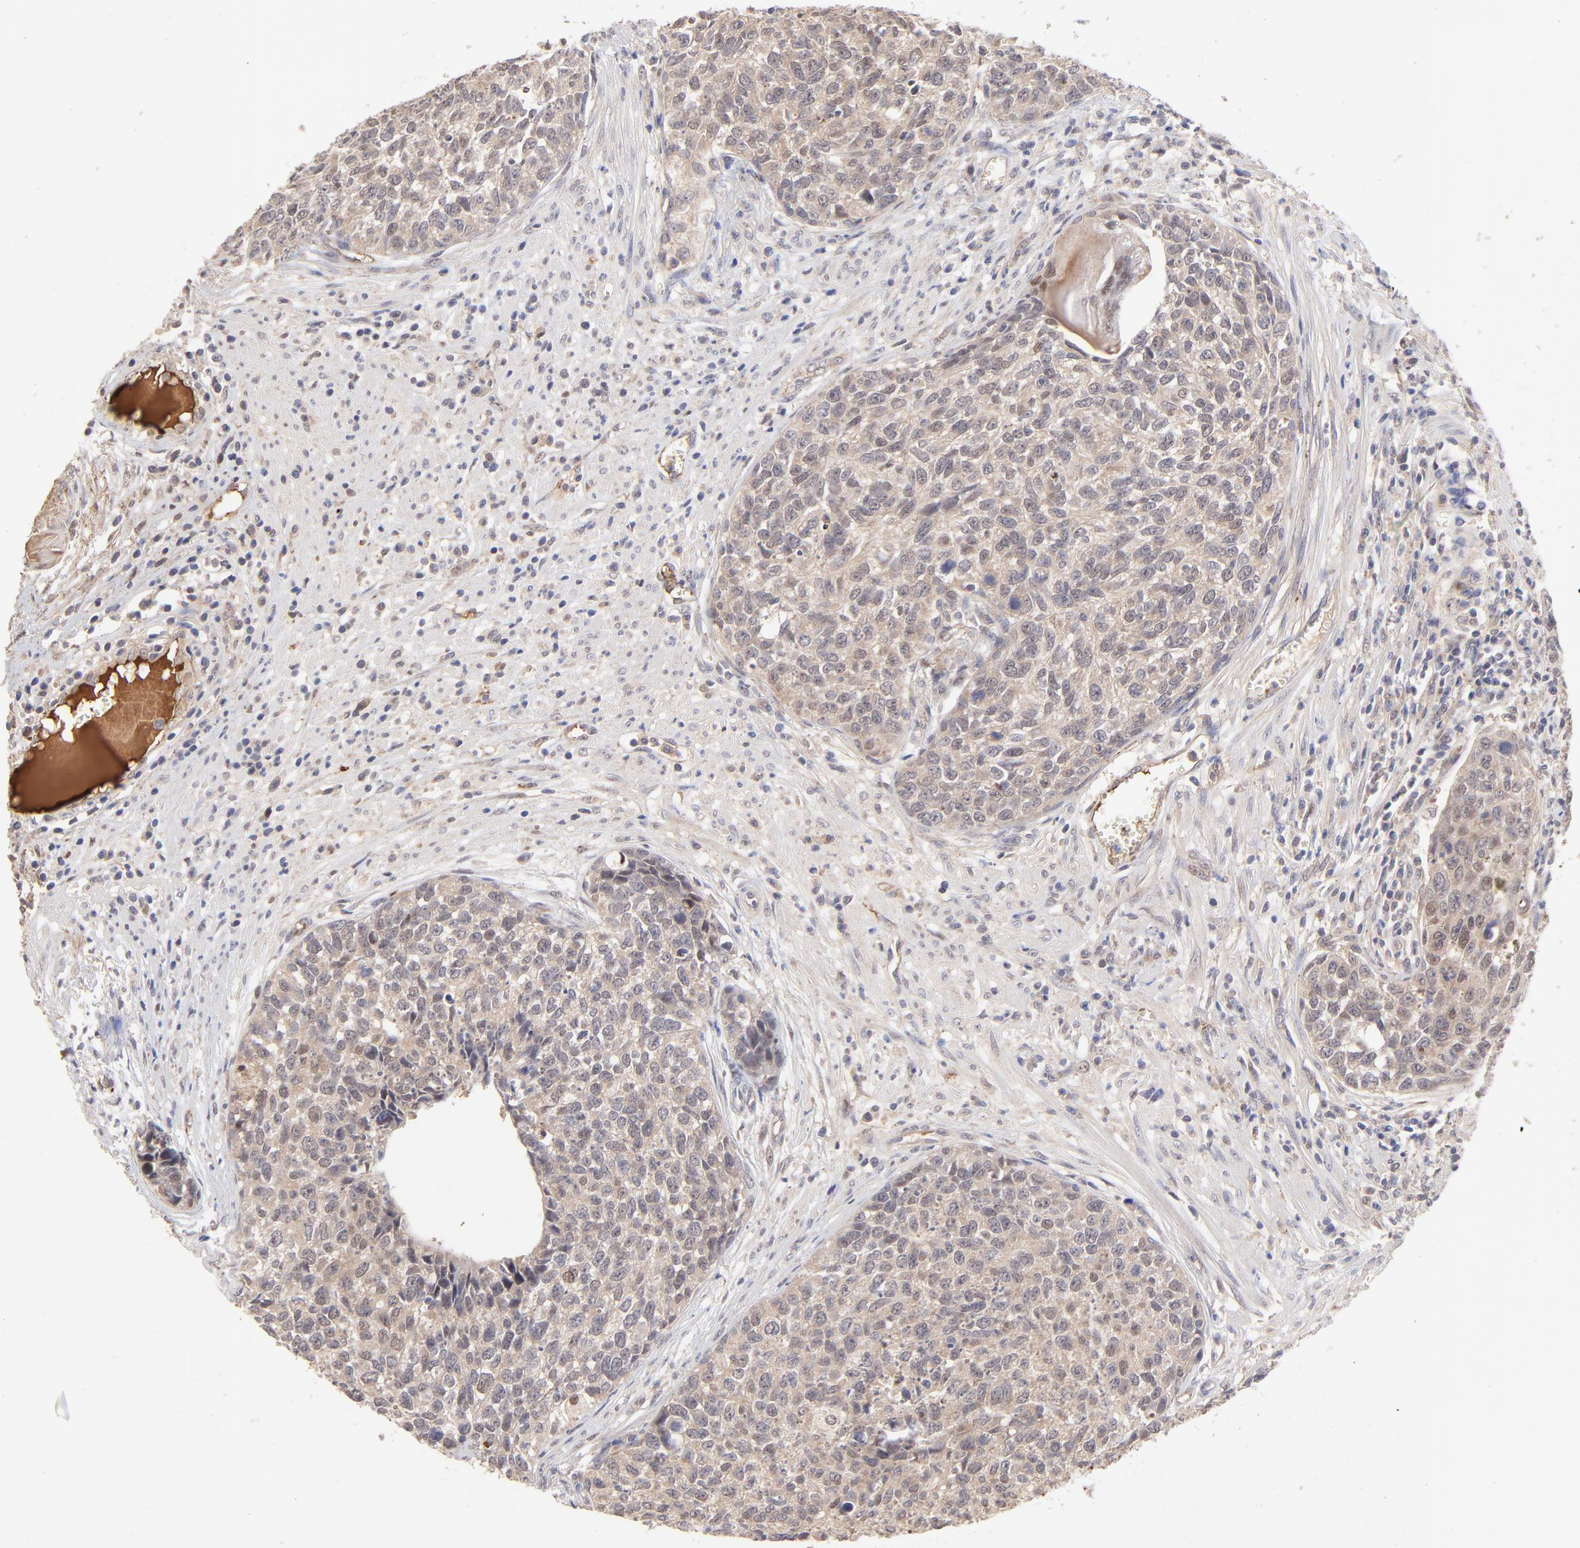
{"staining": {"intensity": "weak", "quantity": "25%-75%", "location": "cytoplasmic/membranous,nuclear"}, "tissue": "urothelial cancer", "cell_type": "Tumor cells", "image_type": "cancer", "snomed": [{"axis": "morphology", "description": "Urothelial carcinoma, High grade"}, {"axis": "topography", "description": "Urinary bladder"}], "caption": "Immunohistochemical staining of urothelial cancer reveals weak cytoplasmic/membranous and nuclear protein staining in about 25%-75% of tumor cells.", "gene": "PSMD14", "patient": {"sex": "male", "age": 81}}